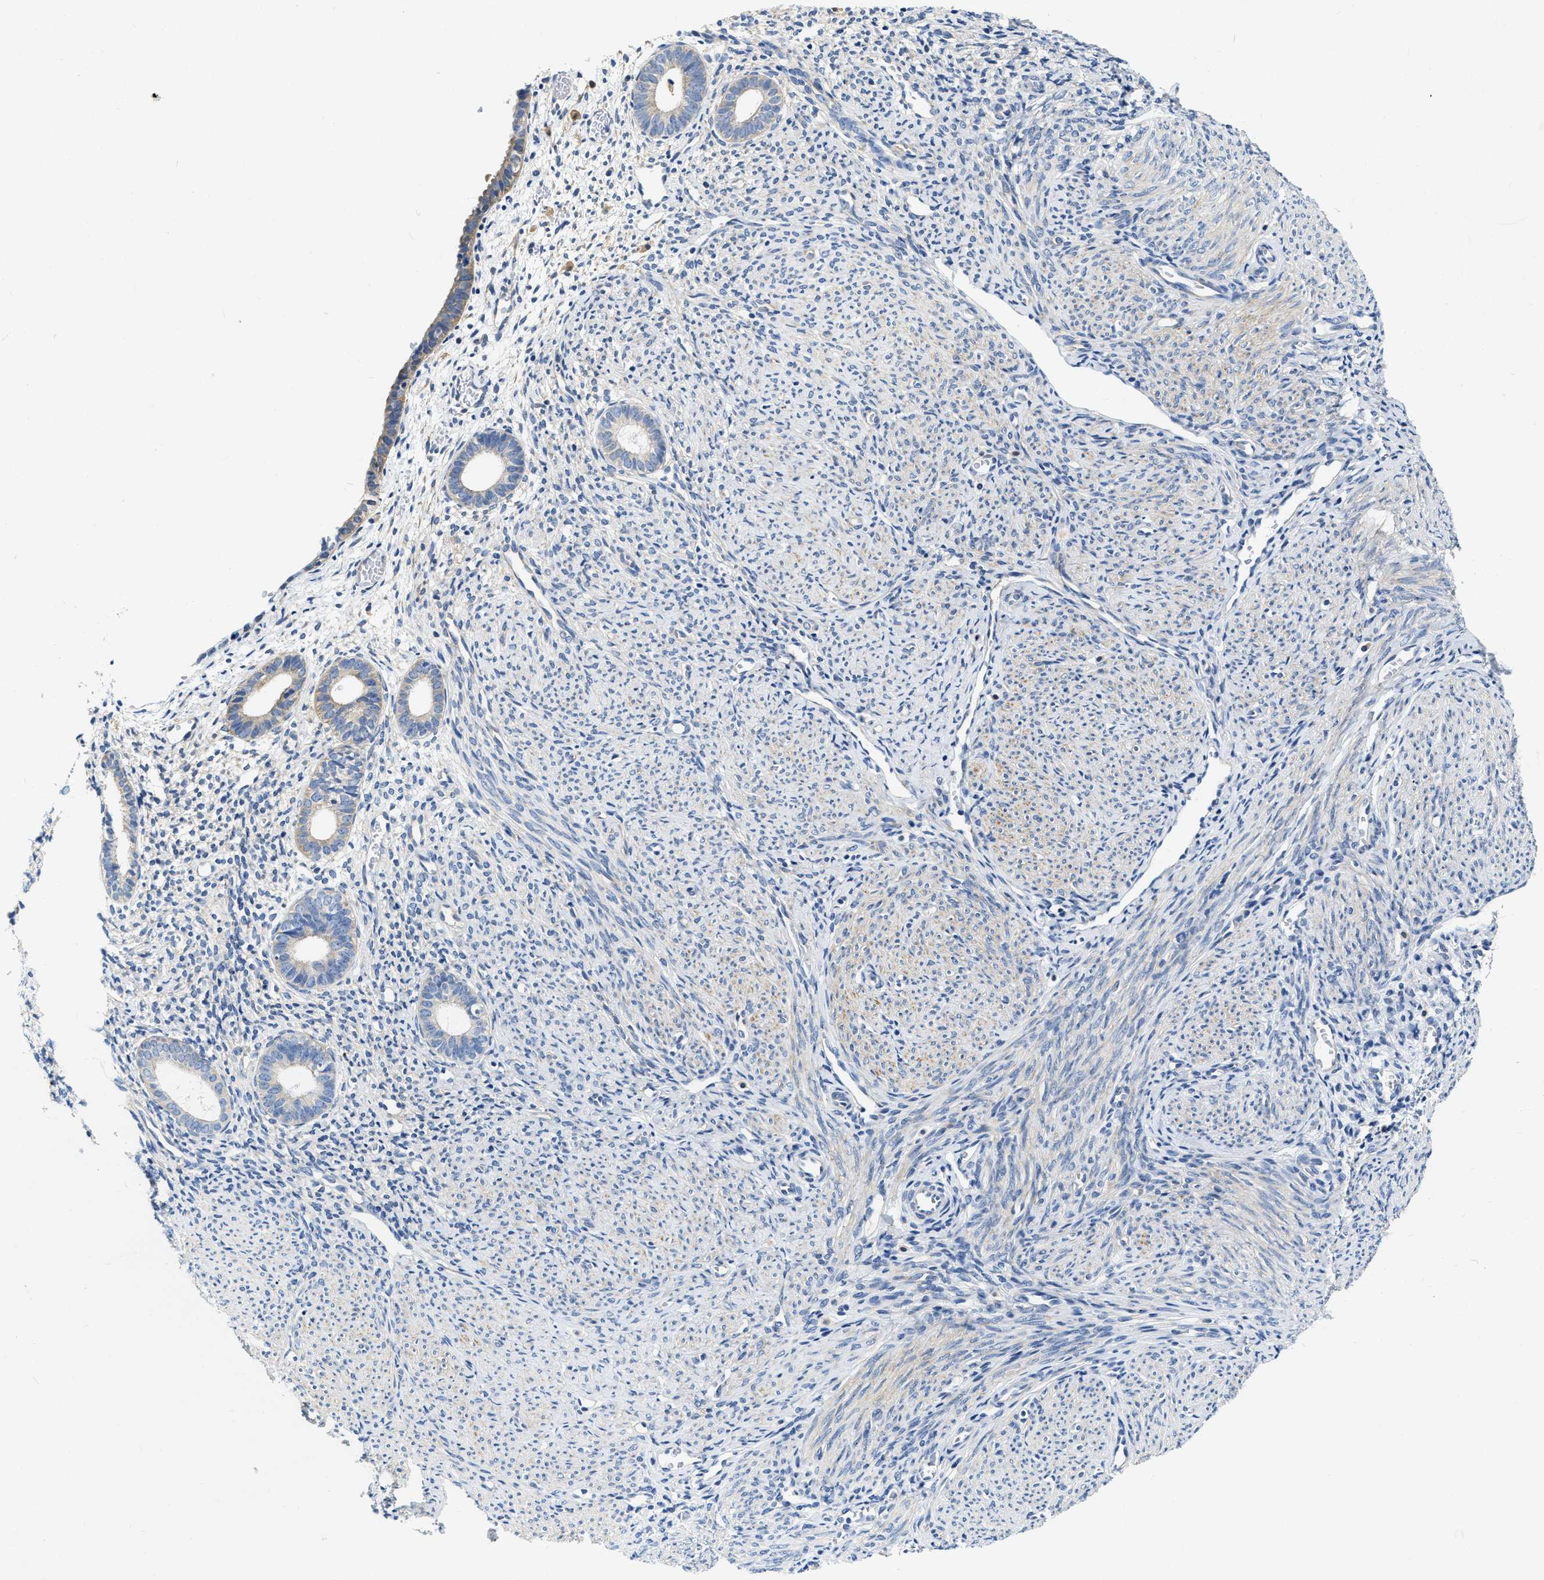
{"staining": {"intensity": "negative", "quantity": "none", "location": "none"}, "tissue": "endometrium", "cell_type": "Cells in endometrial stroma", "image_type": "normal", "snomed": [{"axis": "morphology", "description": "Normal tissue, NOS"}, {"axis": "morphology", "description": "Adenocarcinoma, NOS"}, {"axis": "topography", "description": "Endometrium"}], "caption": "An IHC histopathology image of benign endometrium is shown. There is no staining in cells in endometrial stroma of endometrium. The staining was performed using DAB (3,3'-diaminobenzidine) to visualize the protein expression in brown, while the nuclei were stained in blue with hematoxylin (Magnification: 20x).", "gene": "EIF2AK2", "patient": {"sex": "female", "age": 57}}